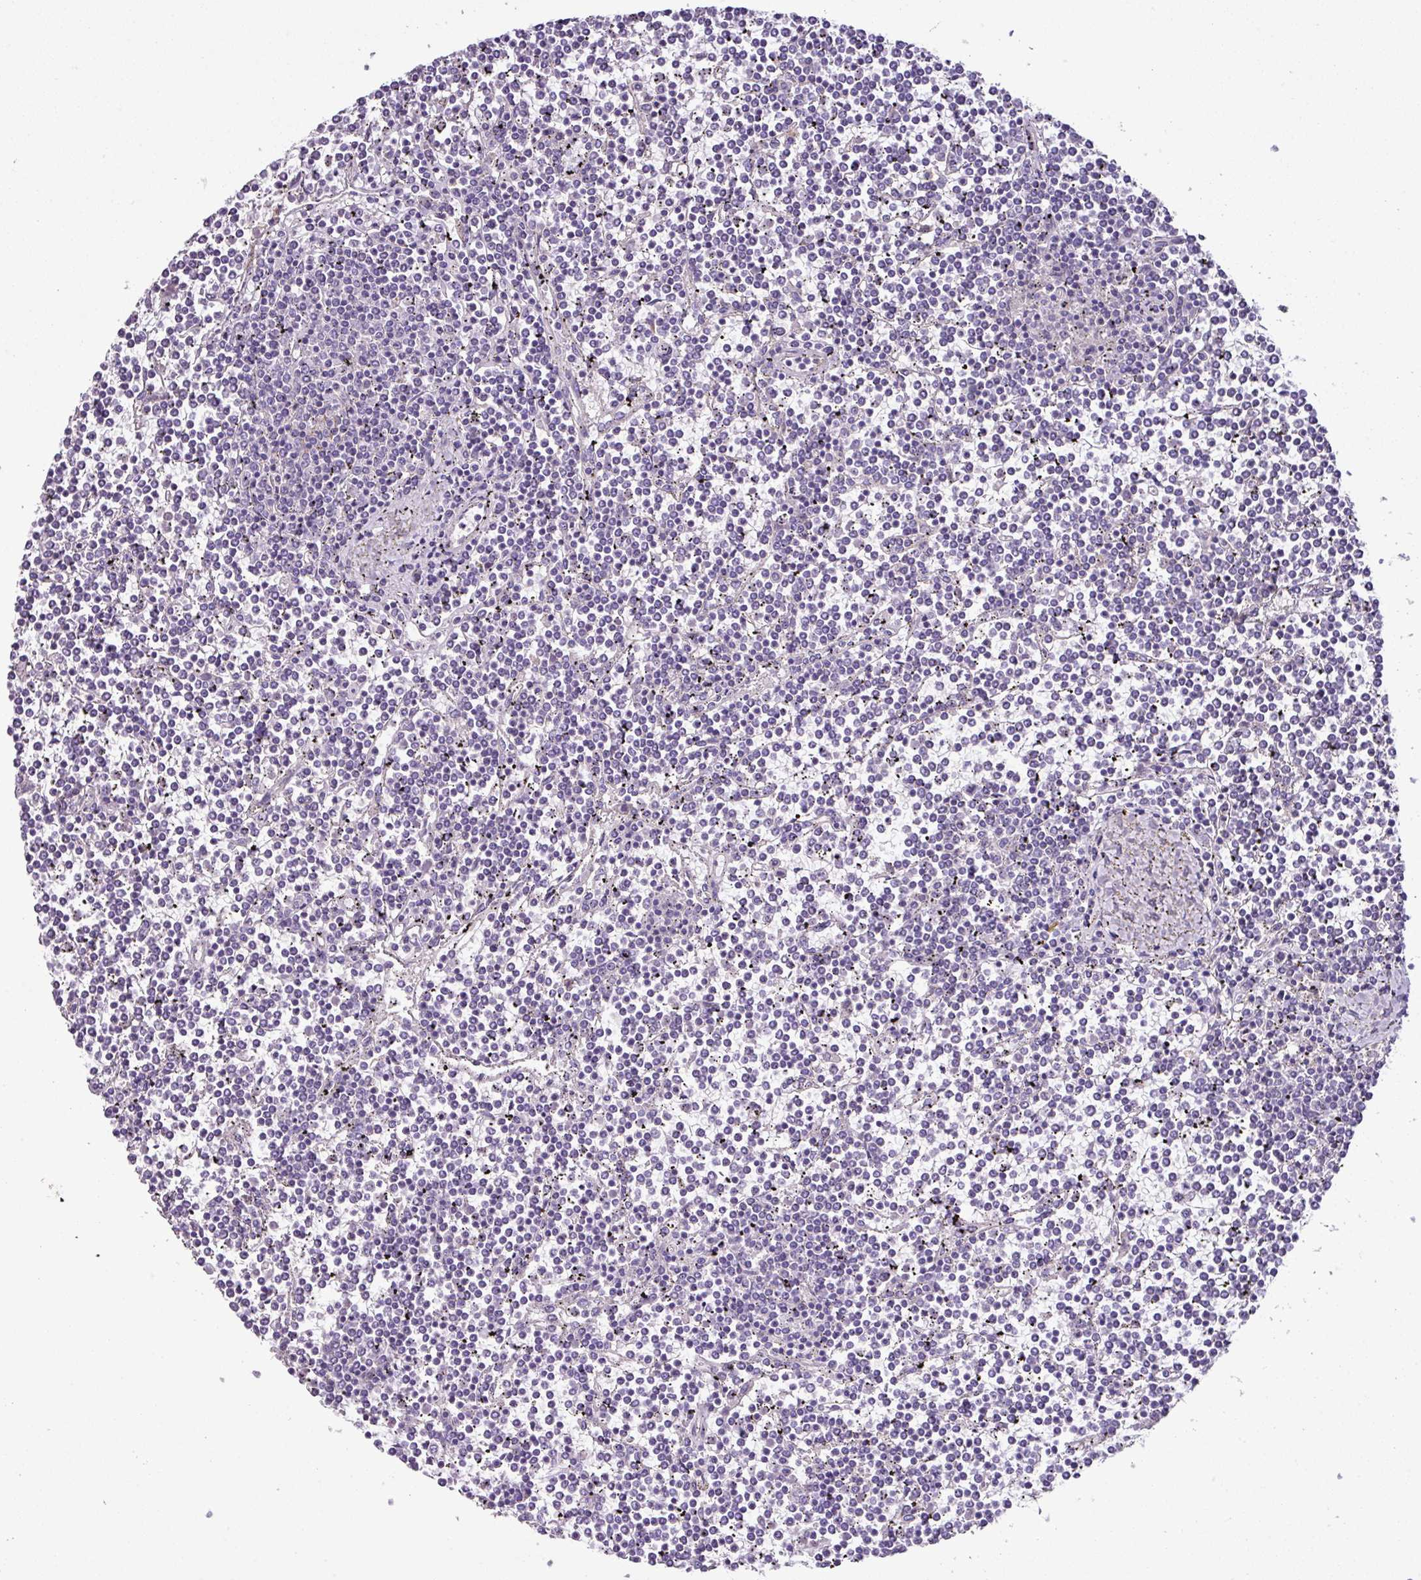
{"staining": {"intensity": "negative", "quantity": "none", "location": "none"}, "tissue": "lymphoma", "cell_type": "Tumor cells", "image_type": "cancer", "snomed": [{"axis": "morphology", "description": "Malignant lymphoma, non-Hodgkin's type, Low grade"}, {"axis": "topography", "description": "Spleen"}], "caption": "This is an immunohistochemistry (IHC) micrograph of malignant lymphoma, non-Hodgkin's type (low-grade). There is no positivity in tumor cells.", "gene": "AGR3", "patient": {"sex": "female", "age": 19}}